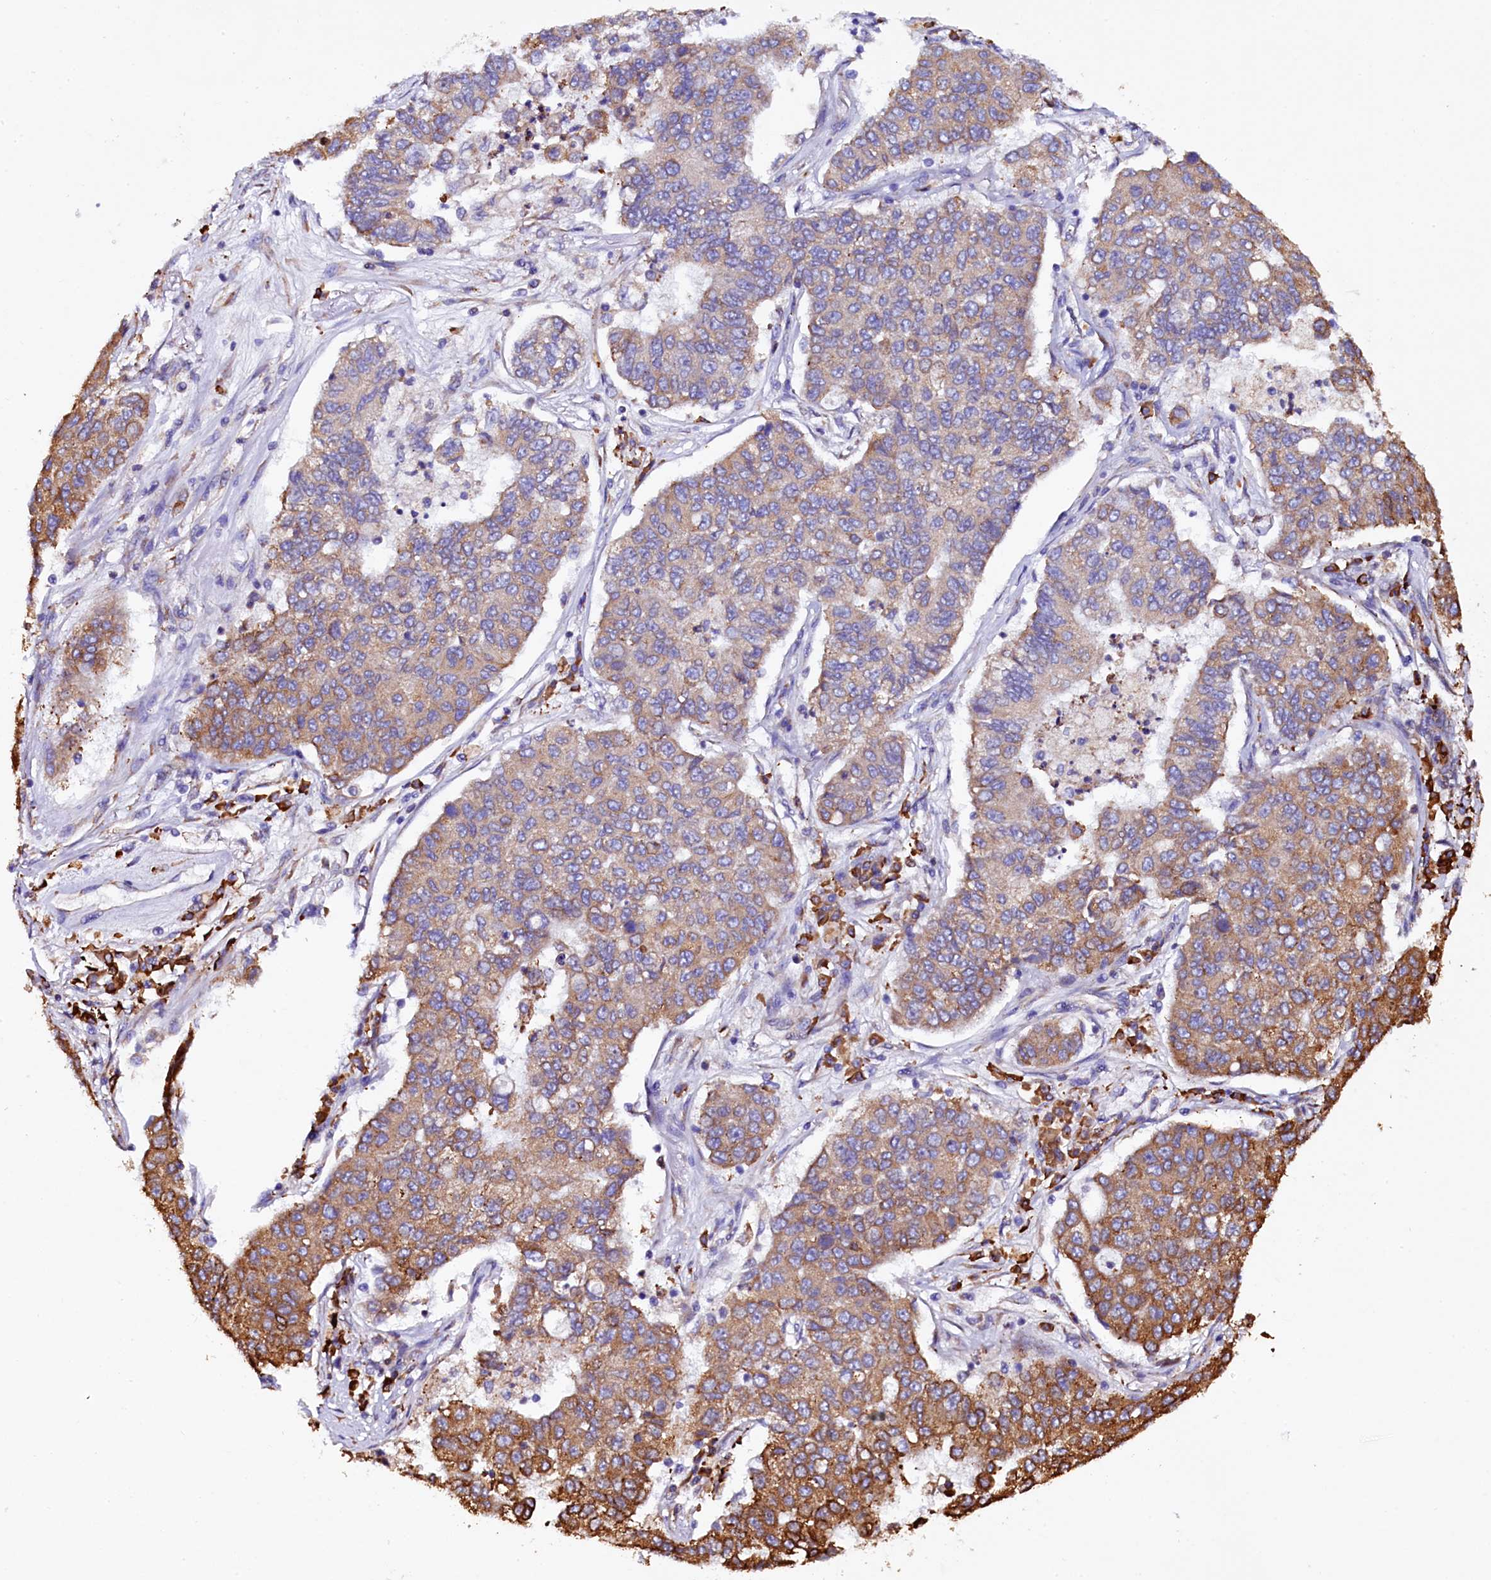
{"staining": {"intensity": "moderate", "quantity": "25%-75%", "location": "cytoplasmic/membranous"}, "tissue": "lung cancer", "cell_type": "Tumor cells", "image_type": "cancer", "snomed": [{"axis": "morphology", "description": "Squamous cell carcinoma, NOS"}, {"axis": "topography", "description": "Lung"}], "caption": "Lung squamous cell carcinoma tissue shows moderate cytoplasmic/membranous expression in approximately 25%-75% of tumor cells, visualized by immunohistochemistry. (brown staining indicates protein expression, while blue staining denotes nuclei).", "gene": "CAPS2", "patient": {"sex": "male", "age": 74}}